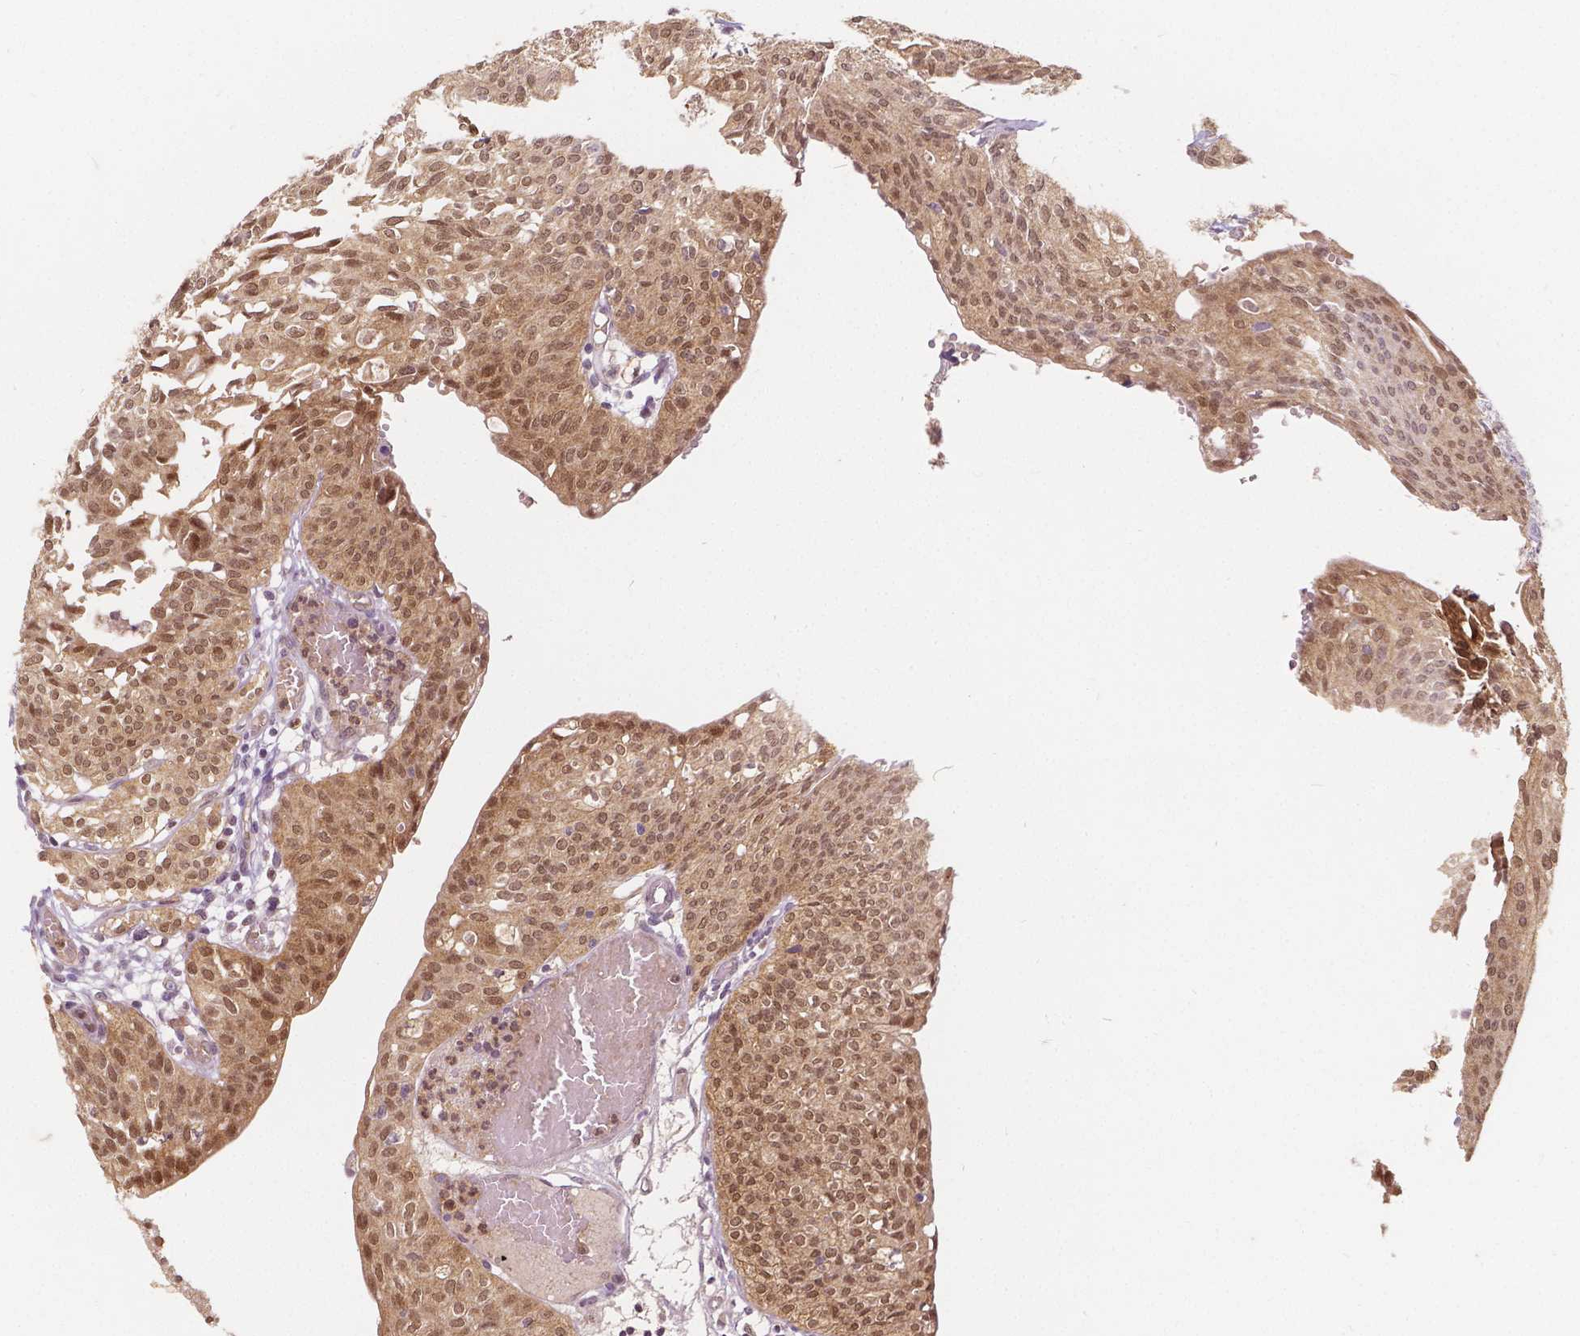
{"staining": {"intensity": "moderate", "quantity": "25%-75%", "location": "cytoplasmic/membranous,nuclear"}, "tissue": "urothelial cancer", "cell_type": "Tumor cells", "image_type": "cancer", "snomed": [{"axis": "morphology", "description": "Urothelial carcinoma, High grade"}, {"axis": "topography", "description": "Urinary bladder"}], "caption": "Human urothelial carcinoma (high-grade) stained with a brown dye shows moderate cytoplasmic/membranous and nuclear positive expression in about 25%-75% of tumor cells.", "gene": "NAPRT", "patient": {"sex": "male", "age": 57}}